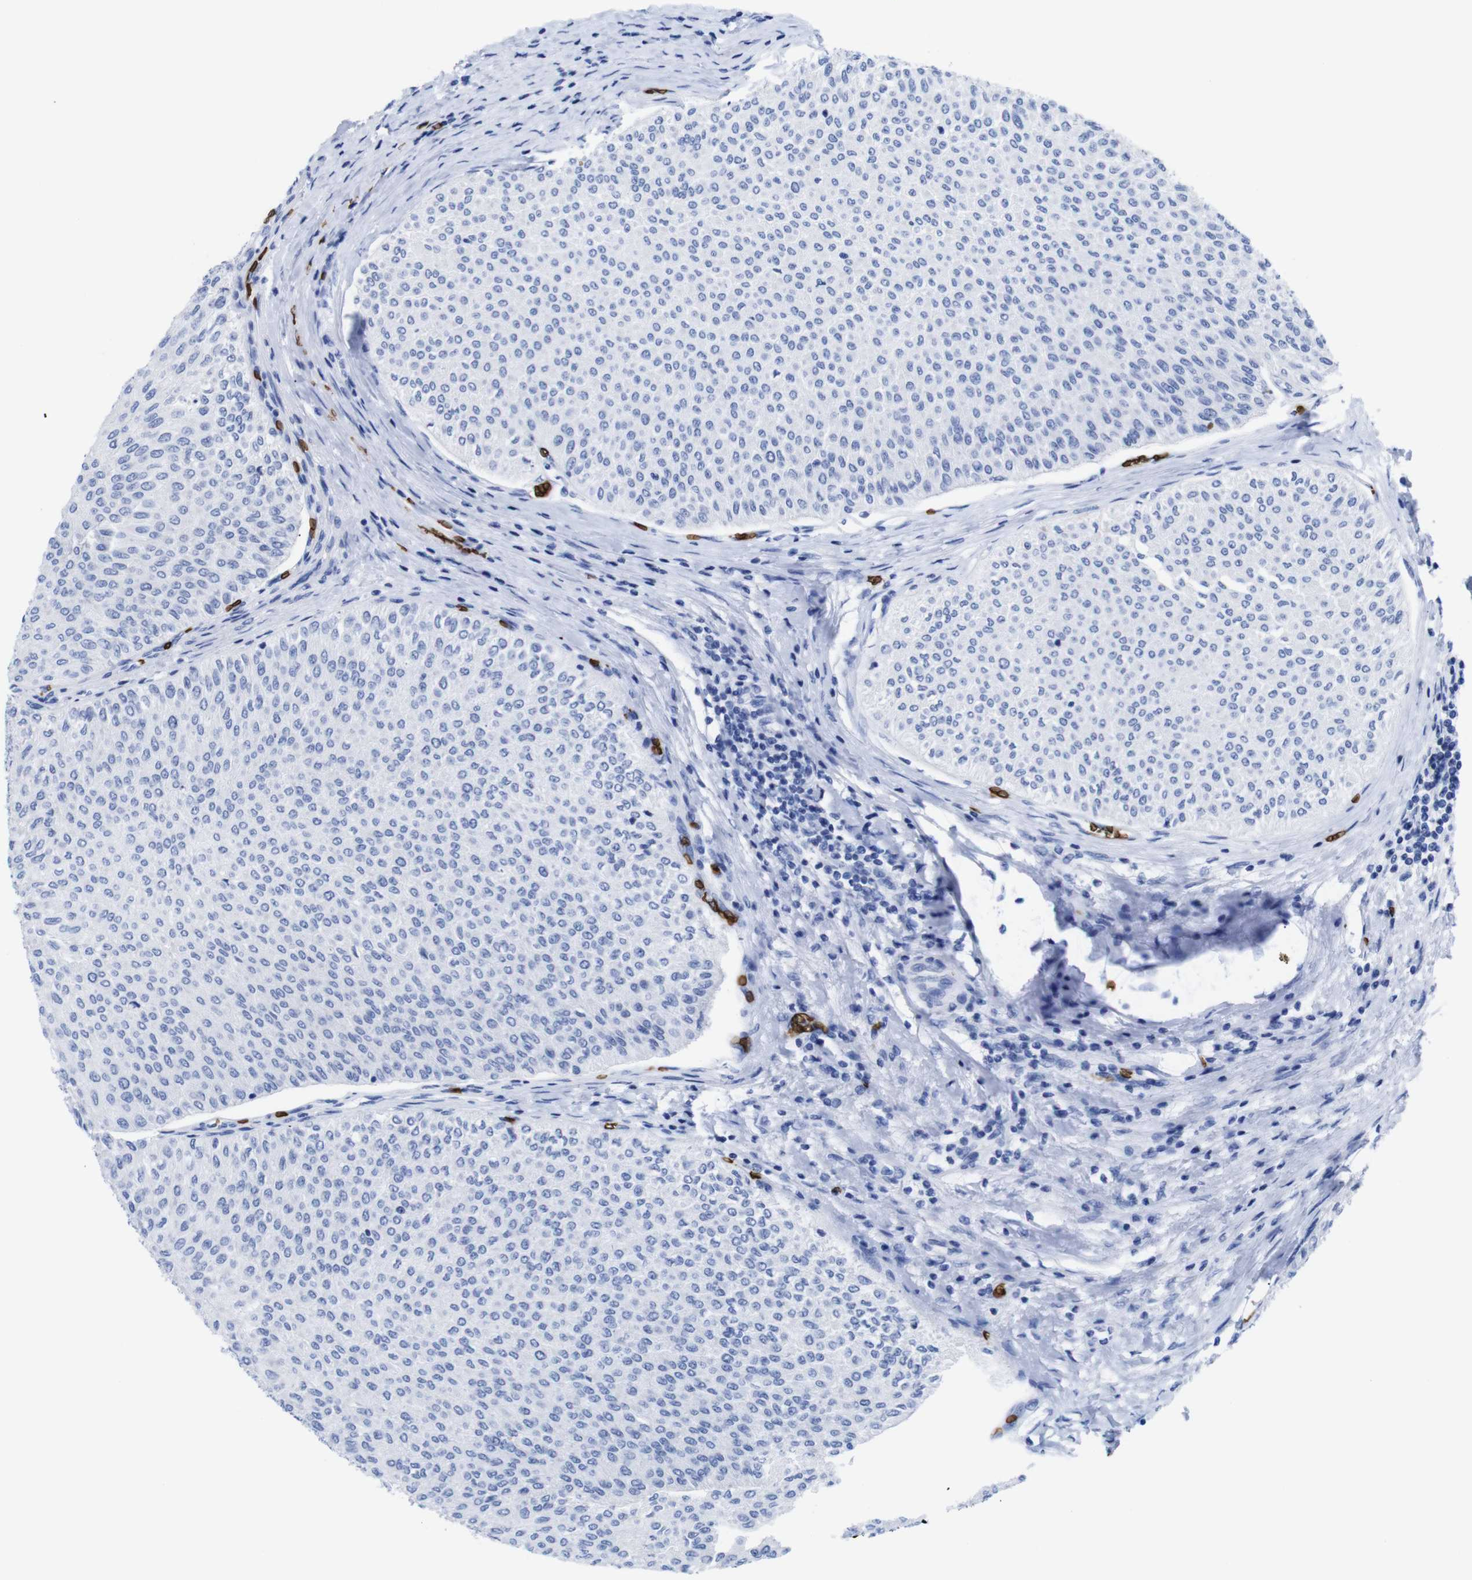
{"staining": {"intensity": "negative", "quantity": "none", "location": "none"}, "tissue": "urothelial cancer", "cell_type": "Tumor cells", "image_type": "cancer", "snomed": [{"axis": "morphology", "description": "Urothelial carcinoma, Low grade"}, {"axis": "topography", "description": "Urinary bladder"}], "caption": "This is a histopathology image of IHC staining of urothelial cancer, which shows no positivity in tumor cells.", "gene": "S1PR2", "patient": {"sex": "male", "age": 78}}